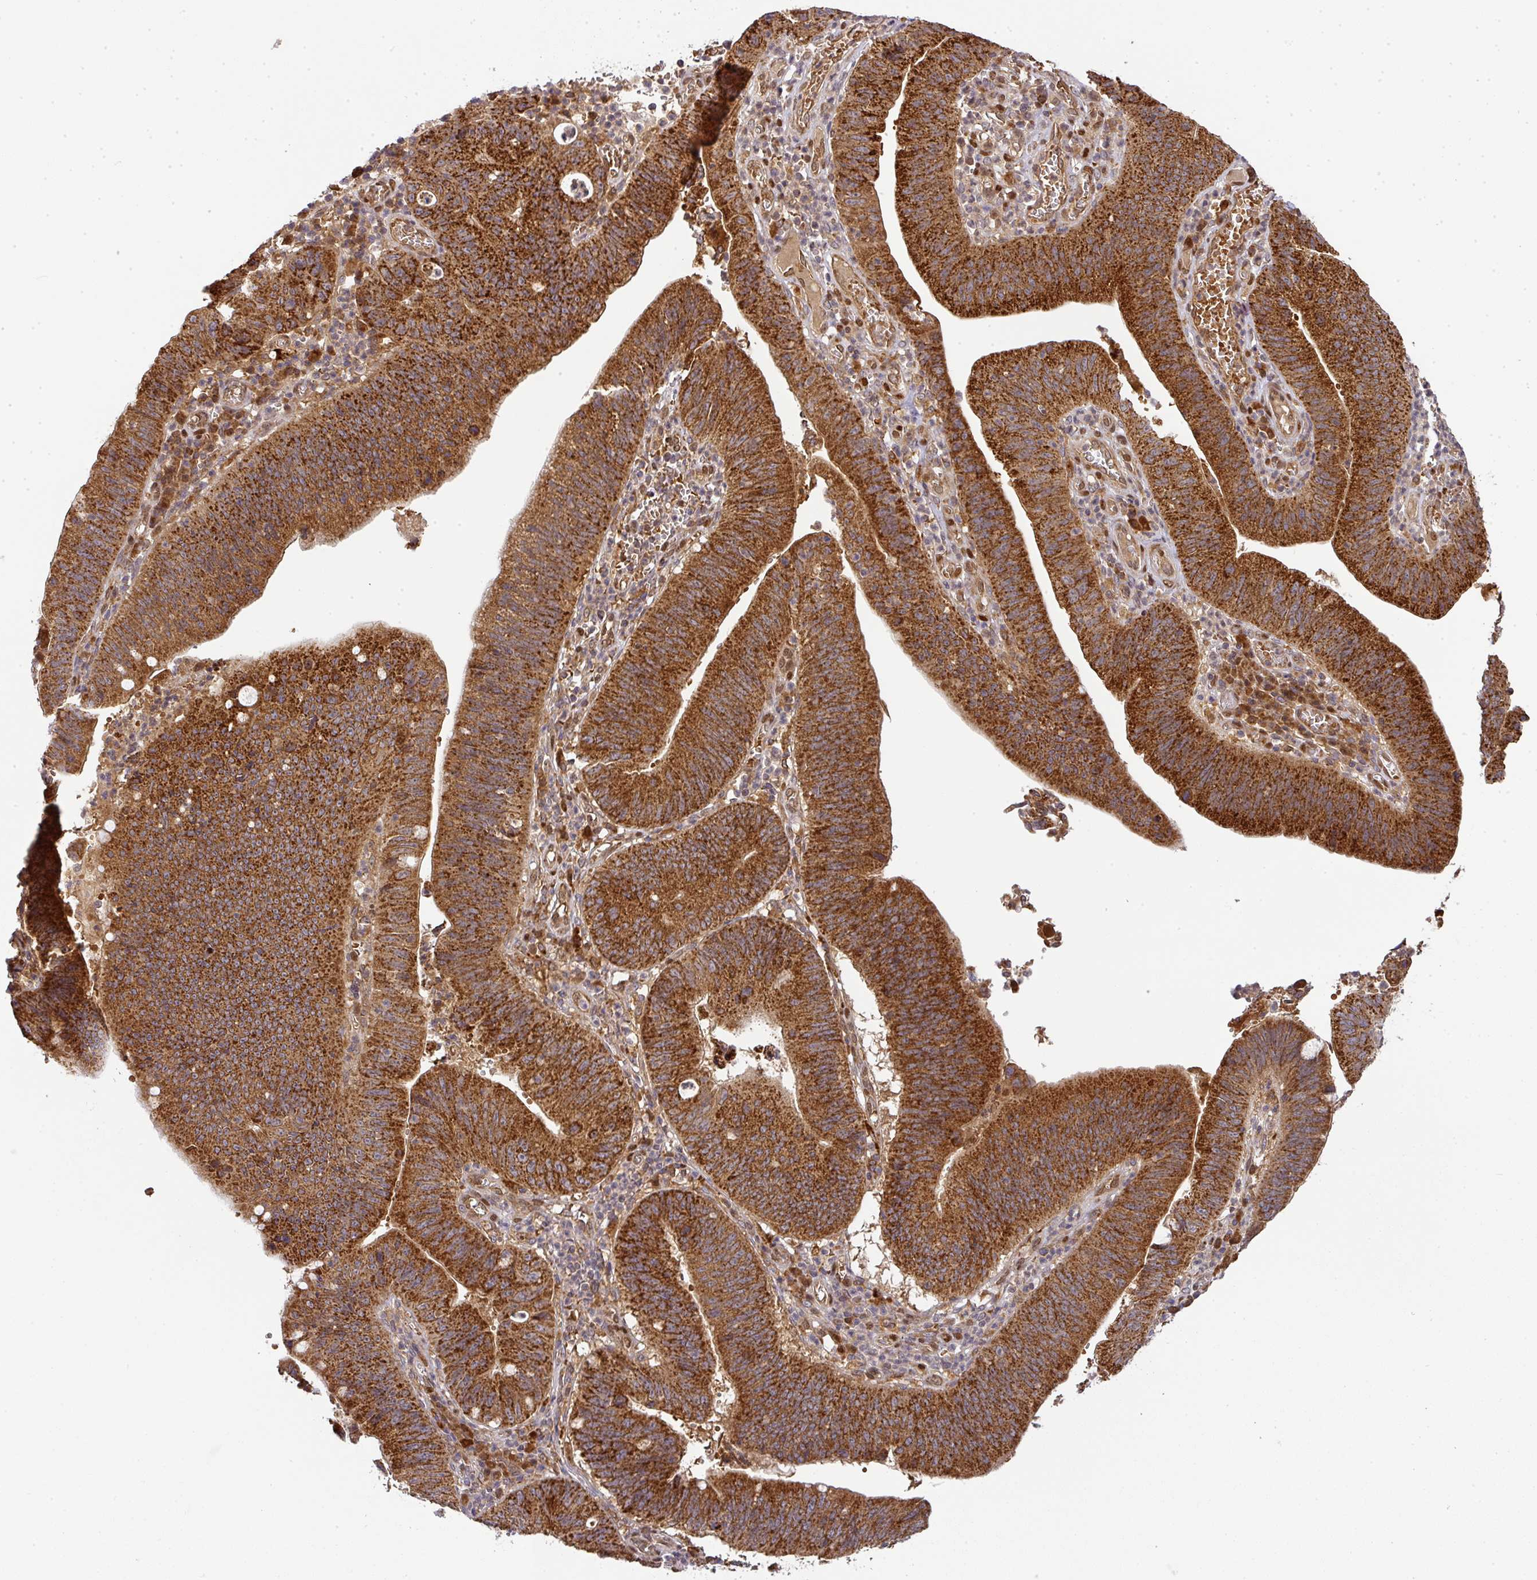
{"staining": {"intensity": "strong", "quantity": ">75%", "location": "cytoplasmic/membranous"}, "tissue": "stomach cancer", "cell_type": "Tumor cells", "image_type": "cancer", "snomed": [{"axis": "morphology", "description": "Adenocarcinoma, NOS"}, {"axis": "topography", "description": "Stomach"}], "caption": "Stomach cancer stained for a protein (brown) displays strong cytoplasmic/membranous positive staining in approximately >75% of tumor cells.", "gene": "MALSU1", "patient": {"sex": "male", "age": 59}}